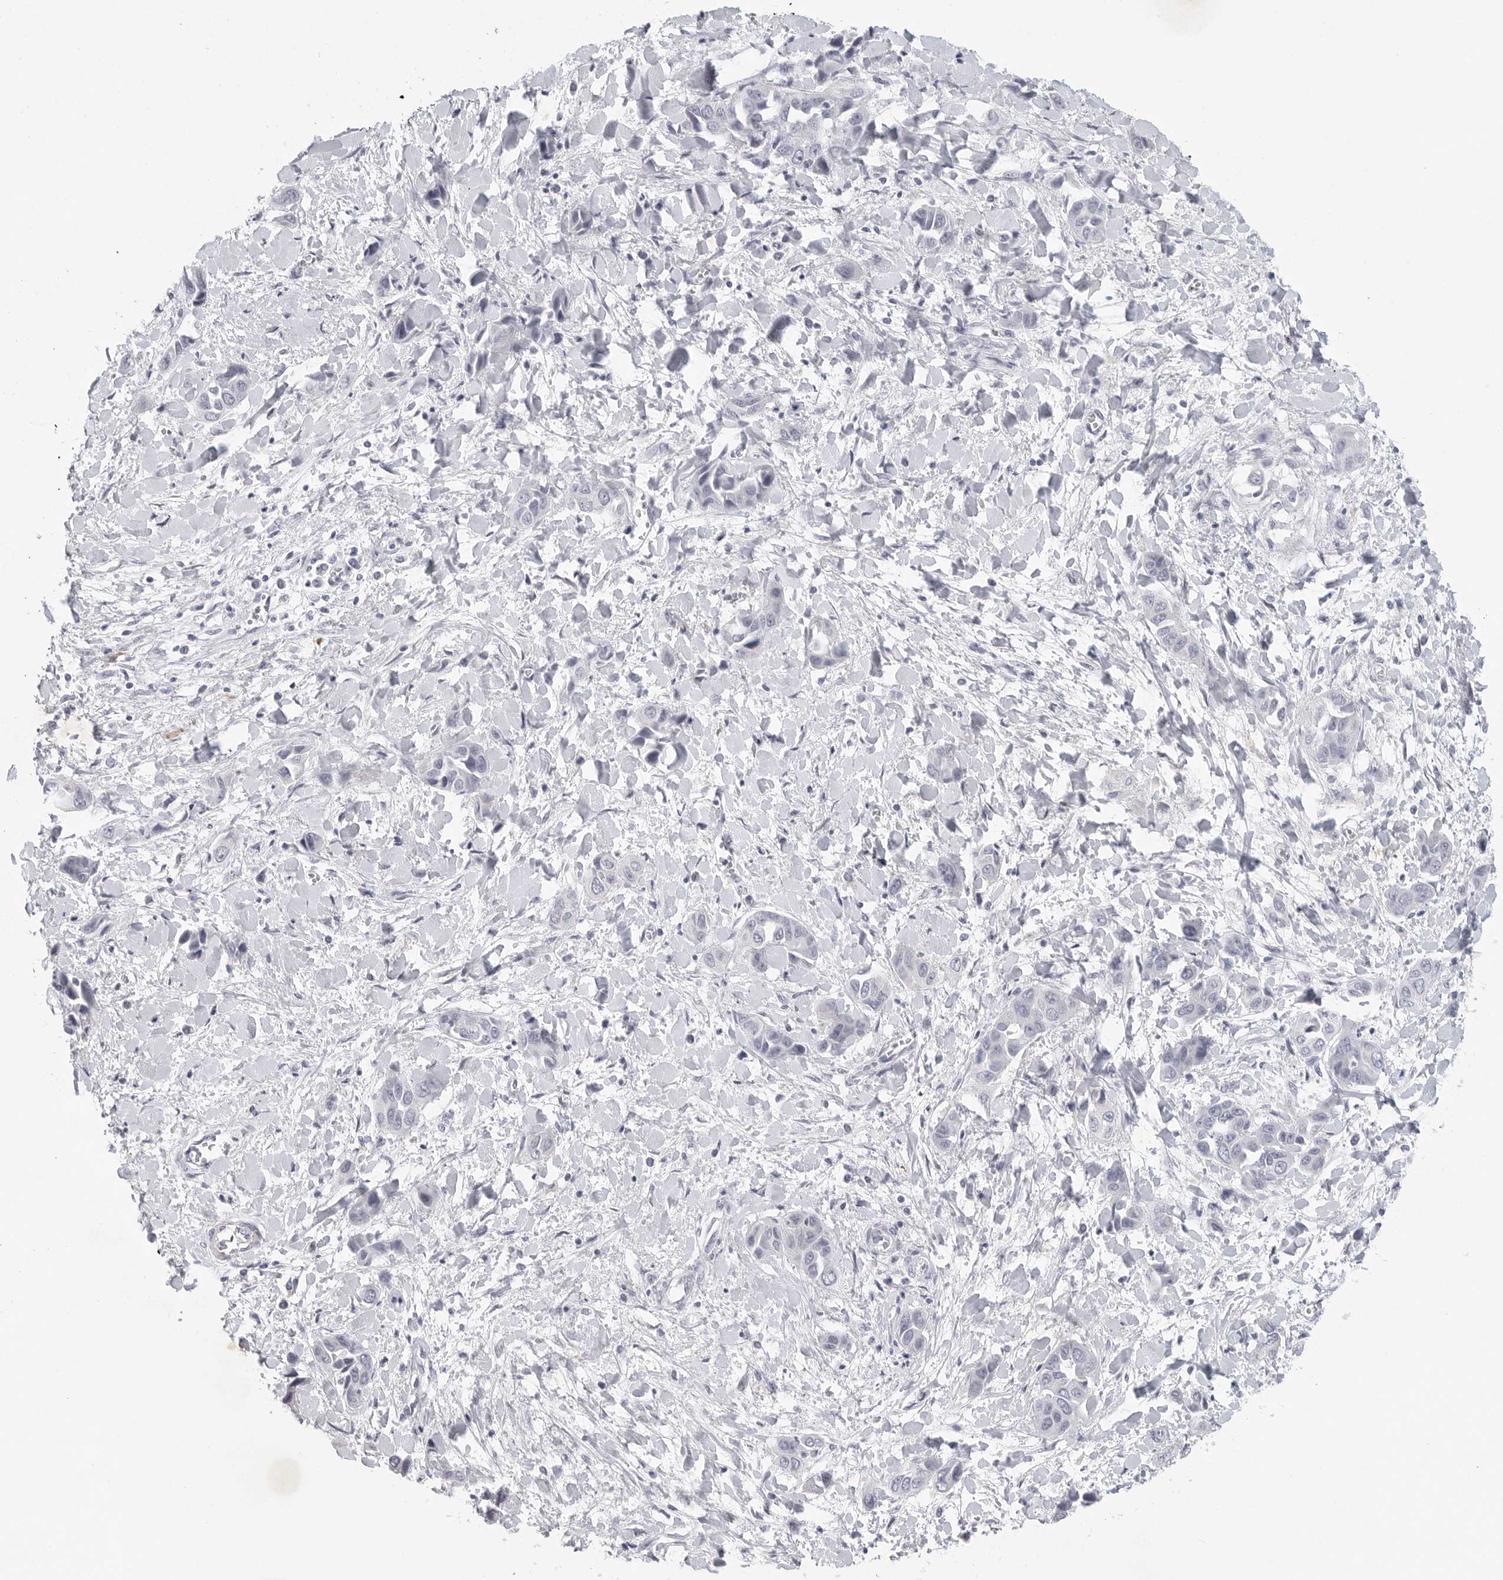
{"staining": {"intensity": "negative", "quantity": "none", "location": "none"}, "tissue": "liver cancer", "cell_type": "Tumor cells", "image_type": "cancer", "snomed": [{"axis": "morphology", "description": "Cholangiocarcinoma"}, {"axis": "topography", "description": "Liver"}], "caption": "Cholangiocarcinoma (liver) was stained to show a protein in brown. There is no significant positivity in tumor cells.", "gene": "TNR", "patient": {"sex": "female", "age": 52}}